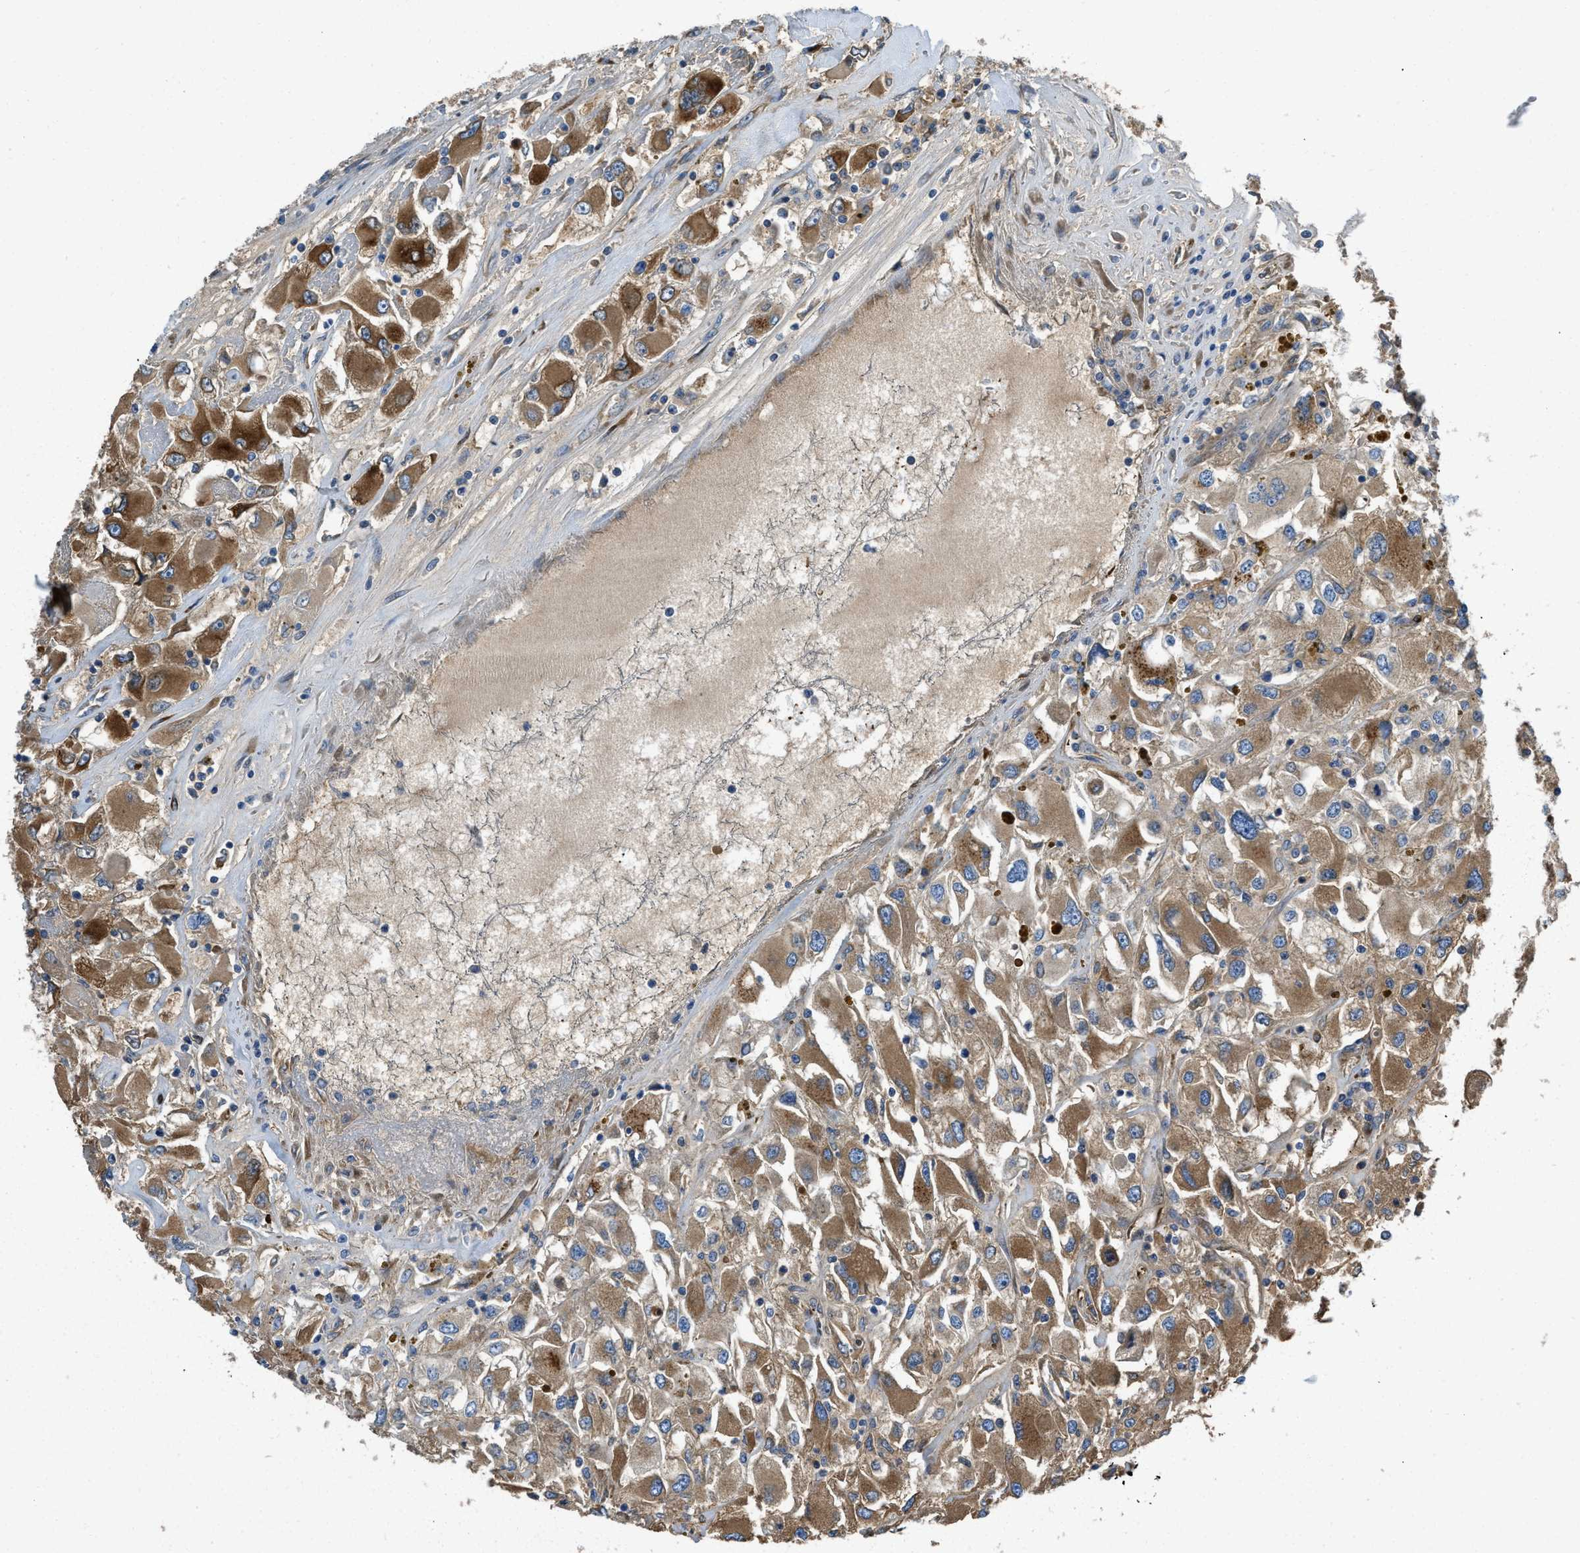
{"staining": {"intensity": "moderate", "quantity": ">75%", "location": "cytoplasmic/membranous"}, "tissue": "renal cancer", "cell_type": "Tumor cells", "image_type": "cancer", "snomed": [{"axis": "morphology", "description": "Adenocarcinoma, NOS"}, {"axis": "topography", "description": "Kidney"}], "caption": "Protein staining by IHC shows moderate cytoplasmic/membranous staining in about >75% of tumor cells in renal cancer.", "gene": "GGCX", "patient": {"sex": "female", "age": 52}}